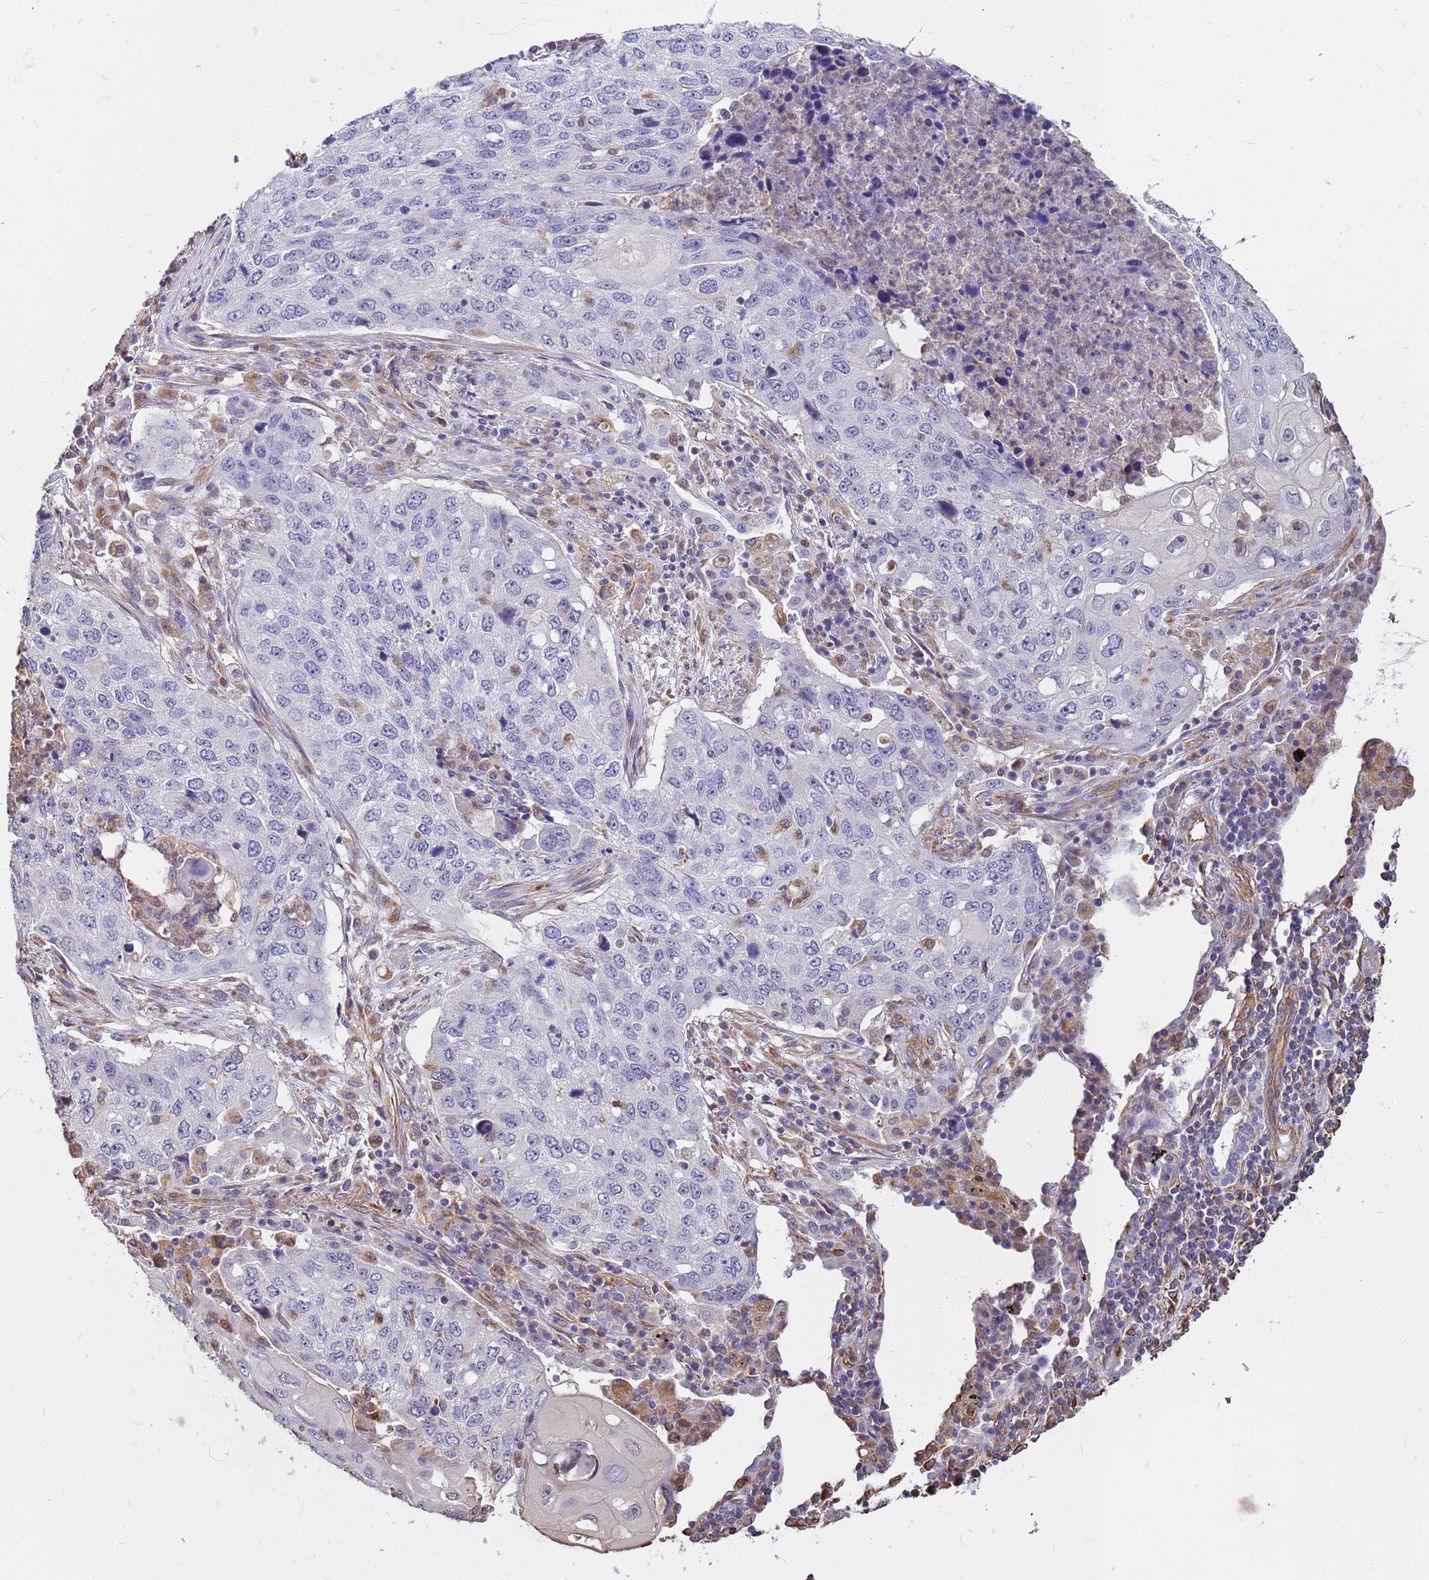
{"staining": {"intensity": "negative", "quantity": "none", "location": "none"}, "tissue": "lung cancer", "cell_type": "Tumor cells", "image_type": "cancer", "snomed": [{"axis": "morphology", "description": "Squamous cell carcinoma, NOS"}, {"axis": "topography", "description": "Lung"}], "caption": "Human squamous cell carcinoma (lung) stained for a protein using IHC displays no expression in tumor cells.", "gene": "TCEAL3", "patient": {"sex": "female", "age": 63}}